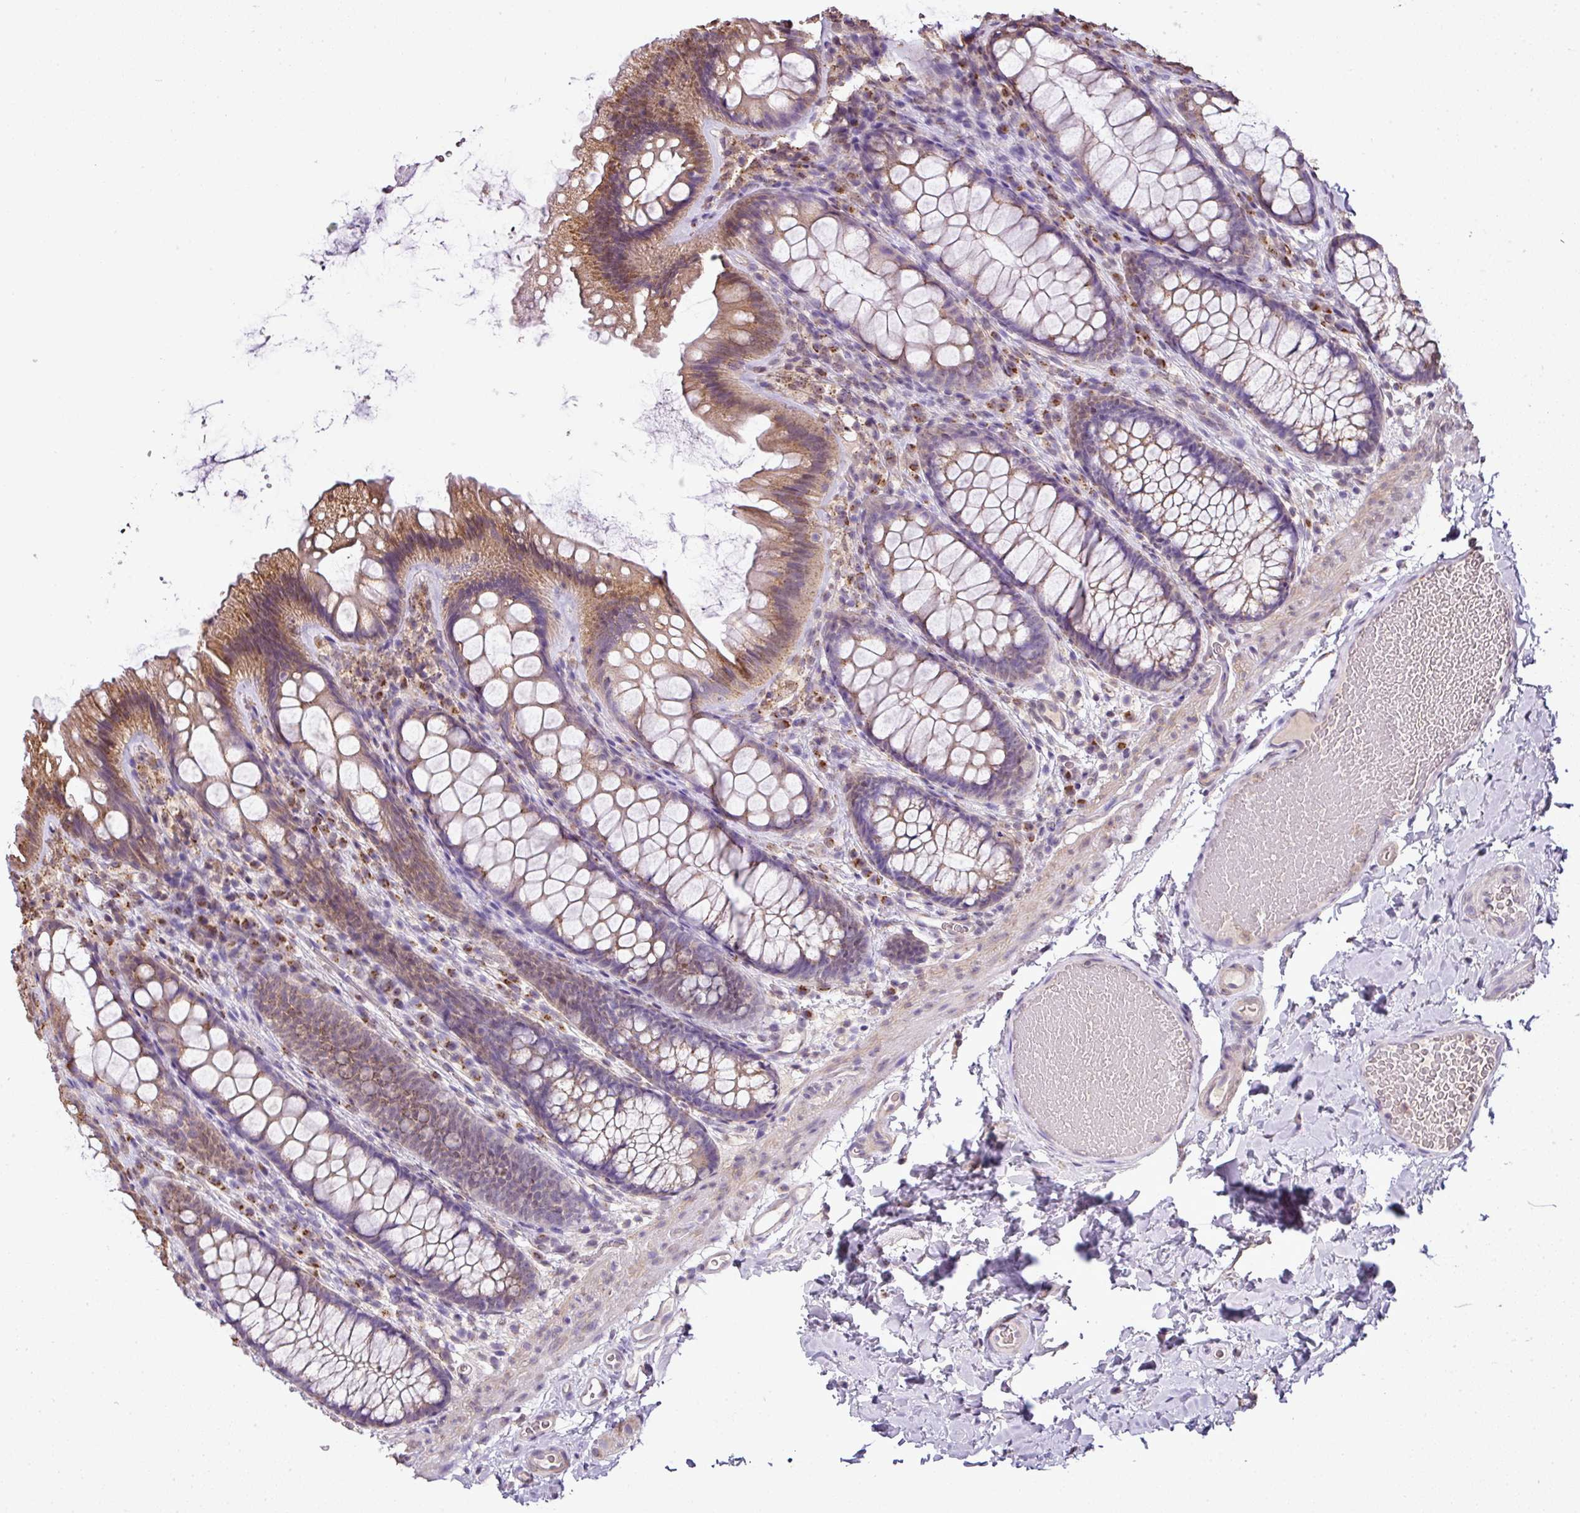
{"staining": {"intensity": "negative", "quantity": "none", "location": "none"}, "tissue": "colon", "cell_type": "Endothelial cells", "image_type": "normal", "snomed": [{"axis": "morphology", "description": "Normal tissue, NOS"}, {"axis": "topography", "description": "Colon"}], "caption": "Immunohistochemical staining of unremarkable colon reveals no significant expression in endothelial cells. Nuclei are stained in blue.", "gene": "JPH2", "patient": {"sex": "male", "age": 46}}